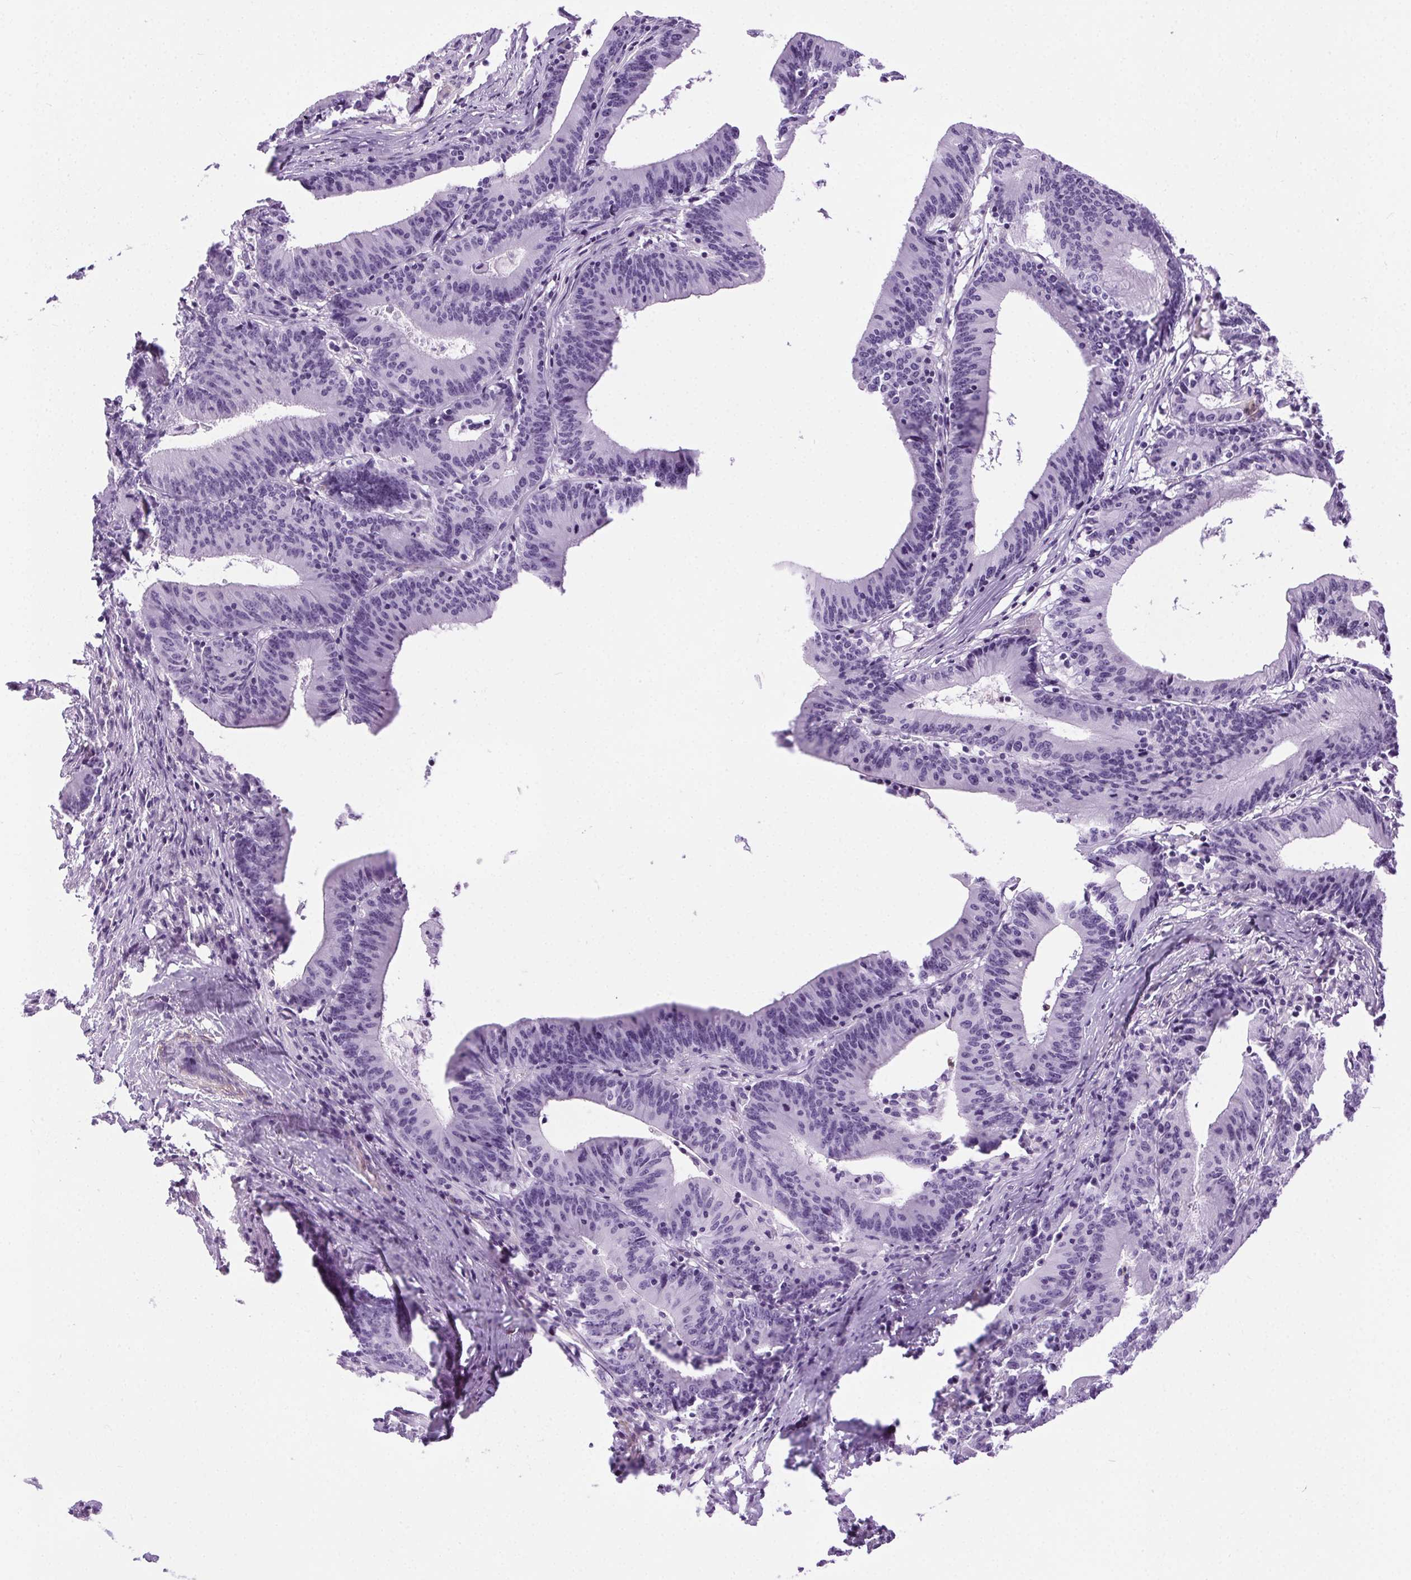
{"staining": {"intensity": "negative", "quantity": "none", "location": "none"}, "tissue": "colorectal cancer", "cell_type": "Tumor cells", "image_type": "cancer", "snomed": [{"axis": "morphology", "description": "Adenocarcinoma, NOS"}, {"axis": "topography", "description": "Colon"}], "caption": "Immunohistochemistry (IHC) micrograph of neoplastic tissue: adenocarcinoma (colorectal) stained with DAB reveals no significant protein positivity in tumor cells. The staining is performed using DAB brown chromogen with nuclei counter-stained in using hematoxylin.", "gene": "SHCBP1L", "patient": {"sex": "female", "age": 78}}